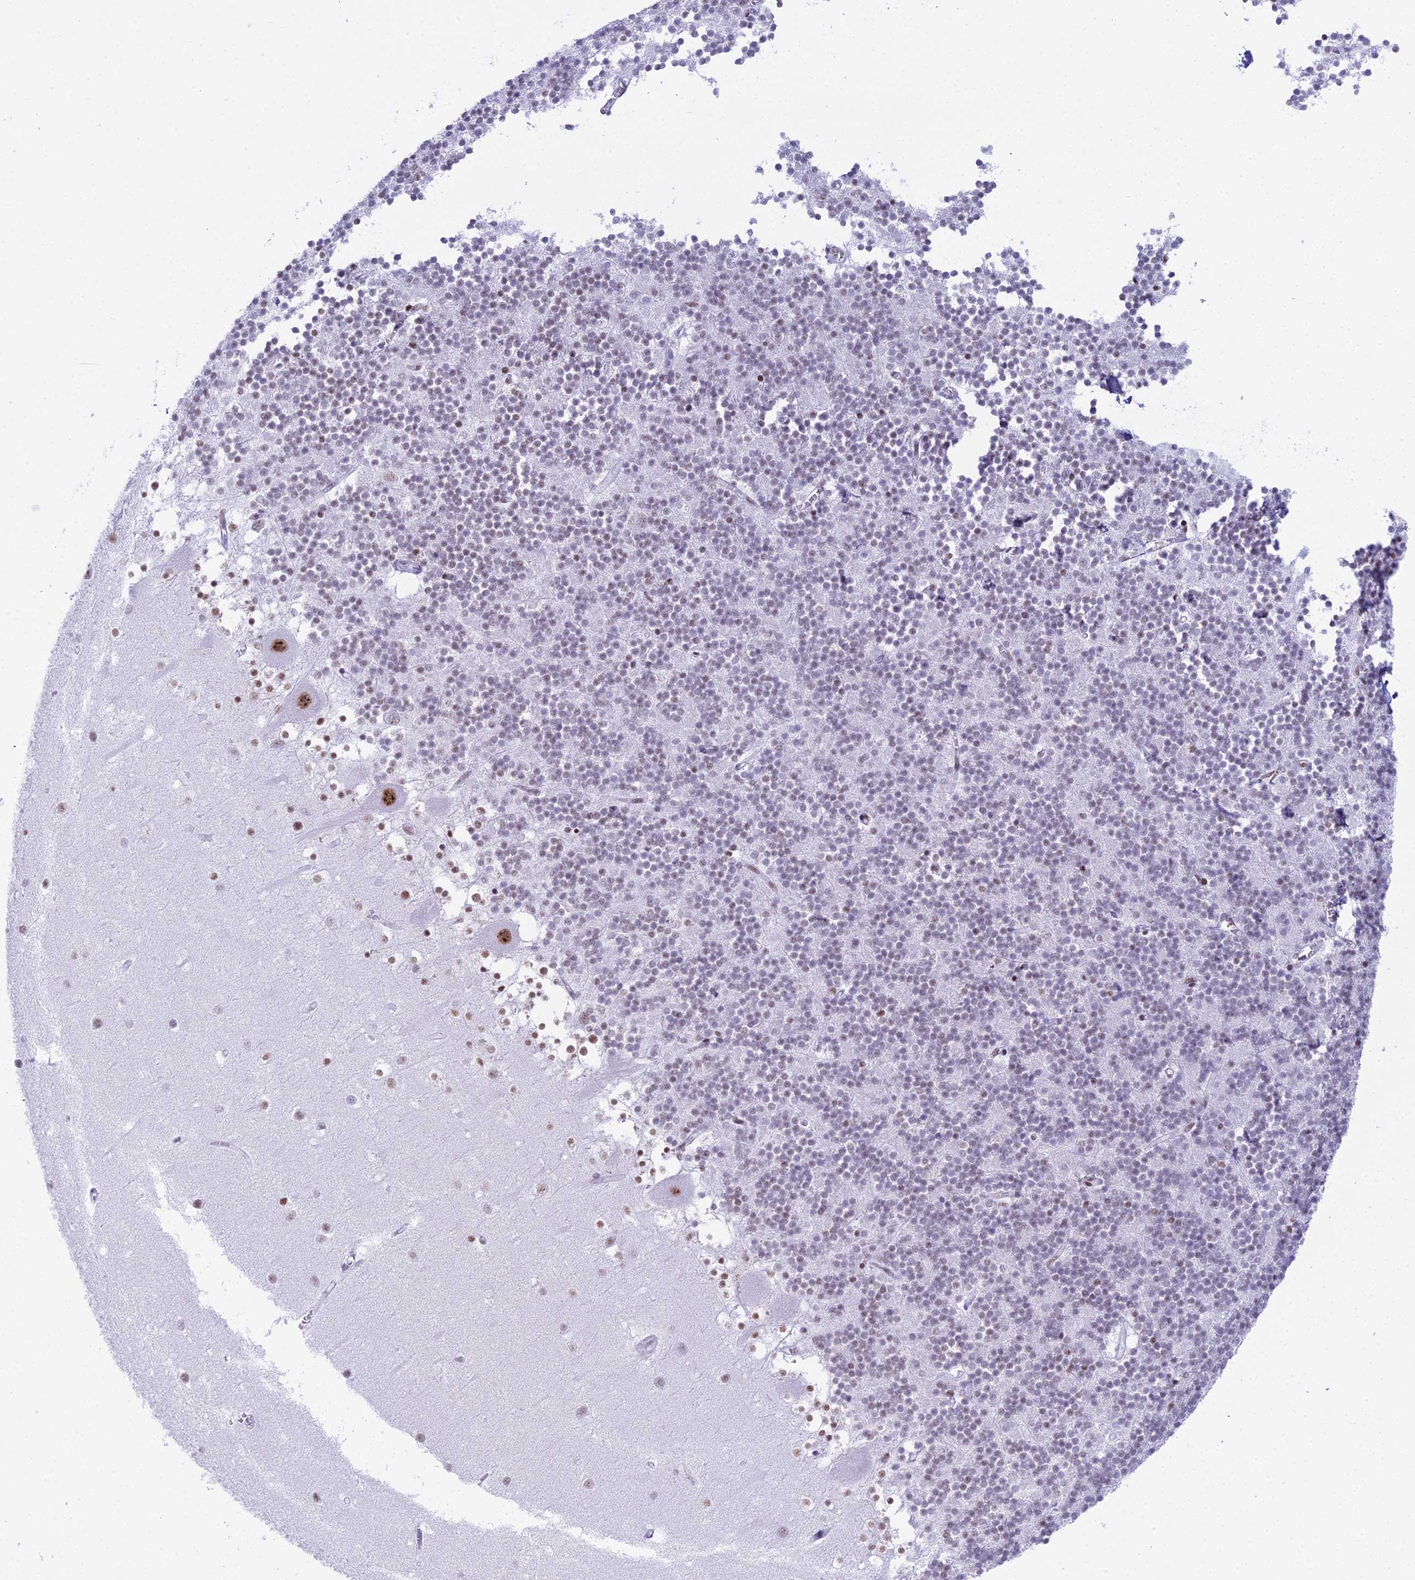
{"staining": {"intensity": "weak", "quantity": "<25%", "location": "nuclear"}, "tissue": "cerebellum", "cell_type": "Cells in granular layer", "image_type": "normal", "snomed": [{"axis": "morphology", "description": "Normal tissue, NOS"}, {"axis": "topography", "description": "Cerebellum"}], "caption": "Immunohistochemical staining of normal cerebellum shows no significant positivity in cells in granular layer. The staining is performed using DAB brown chromogen with nuclei counter-stained in using hematoxylin.", "gene": "RNPS1", "patient": {"sex": "male", "age": 54}}